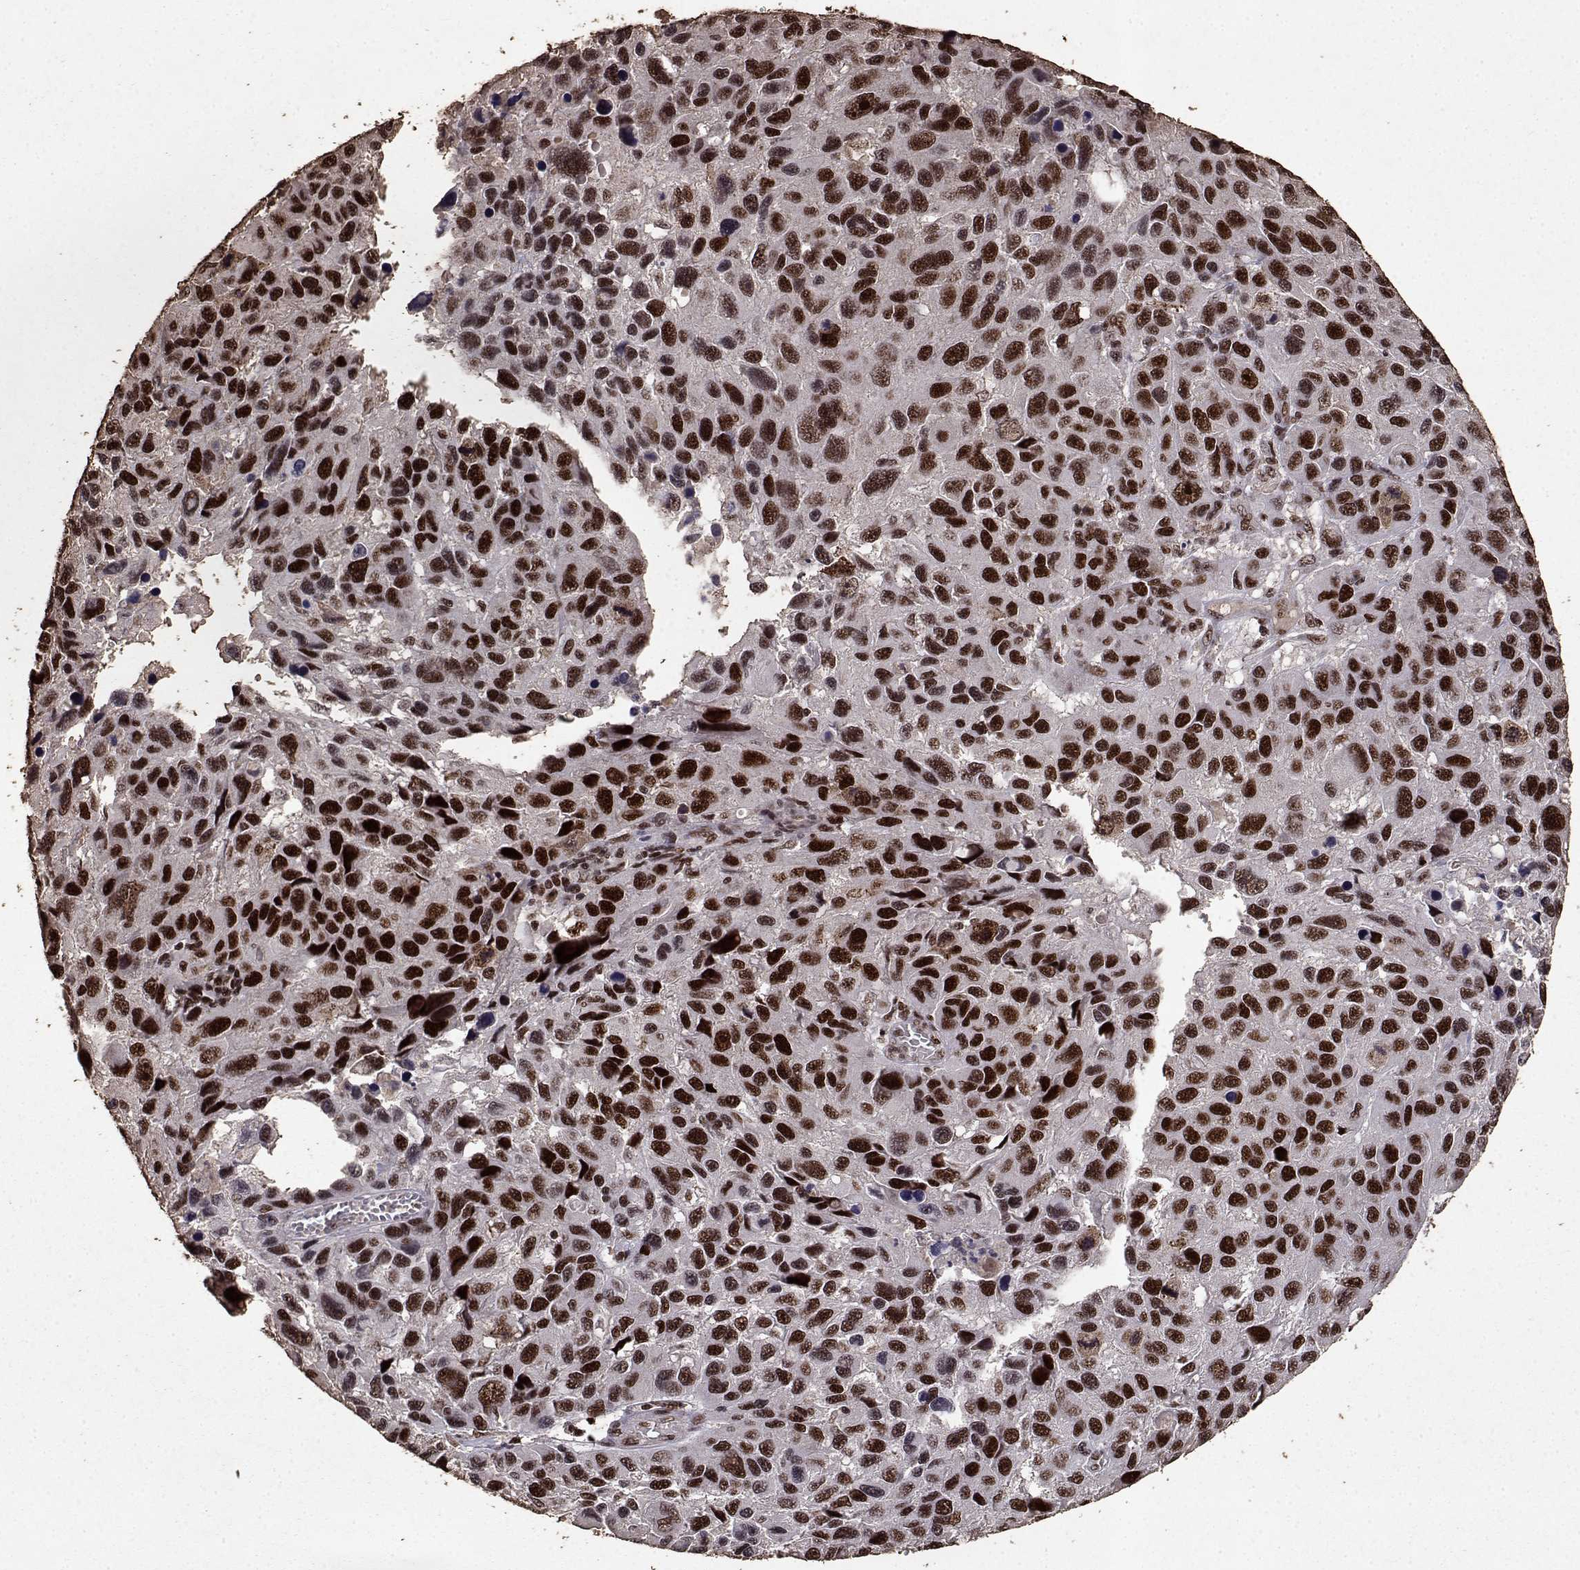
{"staining": {"intensity": "strong", "quantity": ">75%", "location": "nuclear"}, "tissue": "melanoma", "cell_type": "Tumor cells", "image_type": "cancer", "snomed": [{"axis": "morphology", "description": "Malignant melanoma, NOS"}, {"axis": "topography", "description": "Skin"}], "caption": "Strong nuclear positivity is present in about >75% of tumor cells in malignant melanoma.", "gene": "TOE1", "patient": {"sex": "male", "age": 53}}